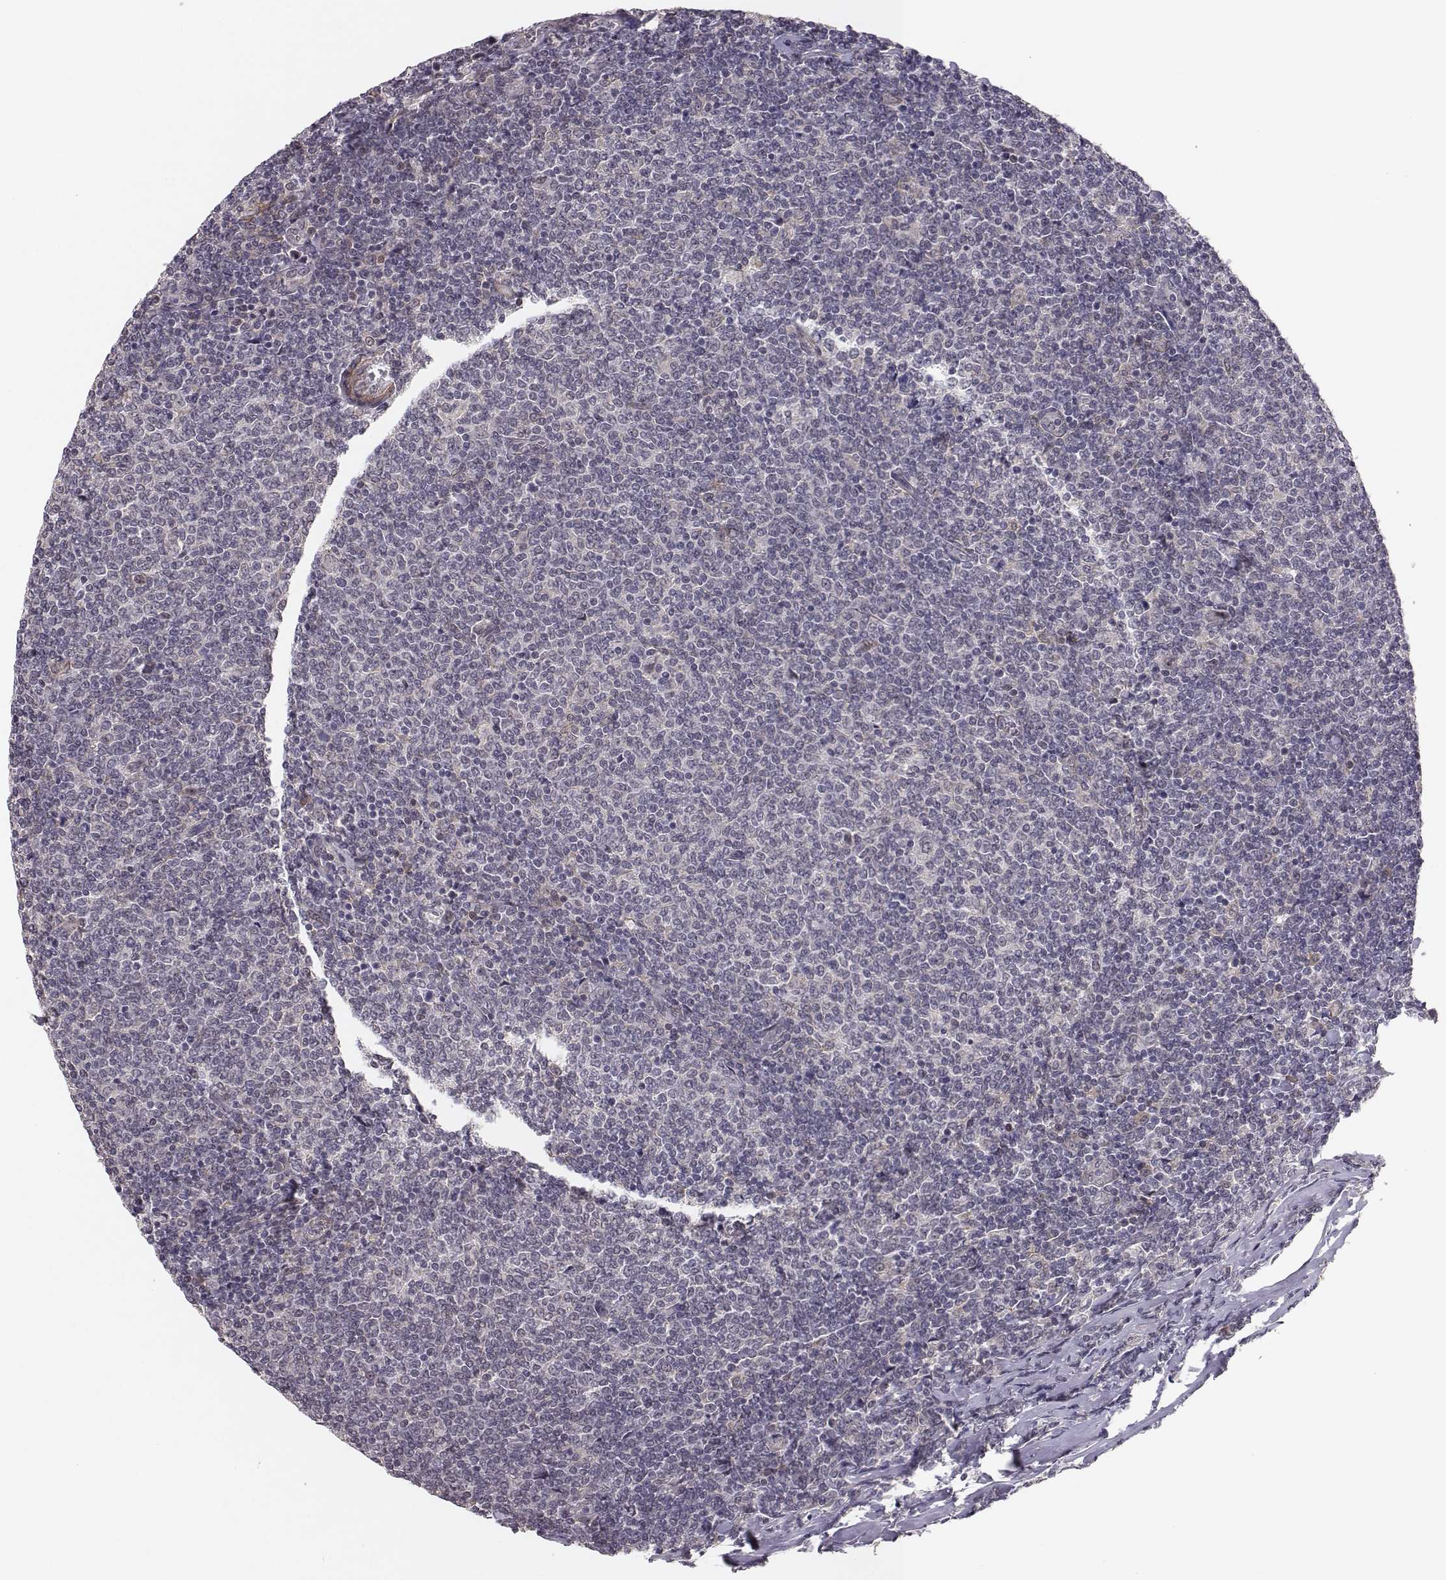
{"staining": {"intensity": "negative", "quantity": "none", "location": "none"}, "tissue": "lymphoma", "cell_type": "Tumor cells", "image_type": "cancer", "snomed": [{"axis": "morphology", "description": "Malignant lymphoma, non-Hodgkin's type, Low grade"}, {"axis": "topography", "description": "Lymph node"}], "caption": "Tumor cells show no significant protein staining in lymphoma.", "gene": "PLEKHG3", "patient": {"sex": "male", "age": 52}}